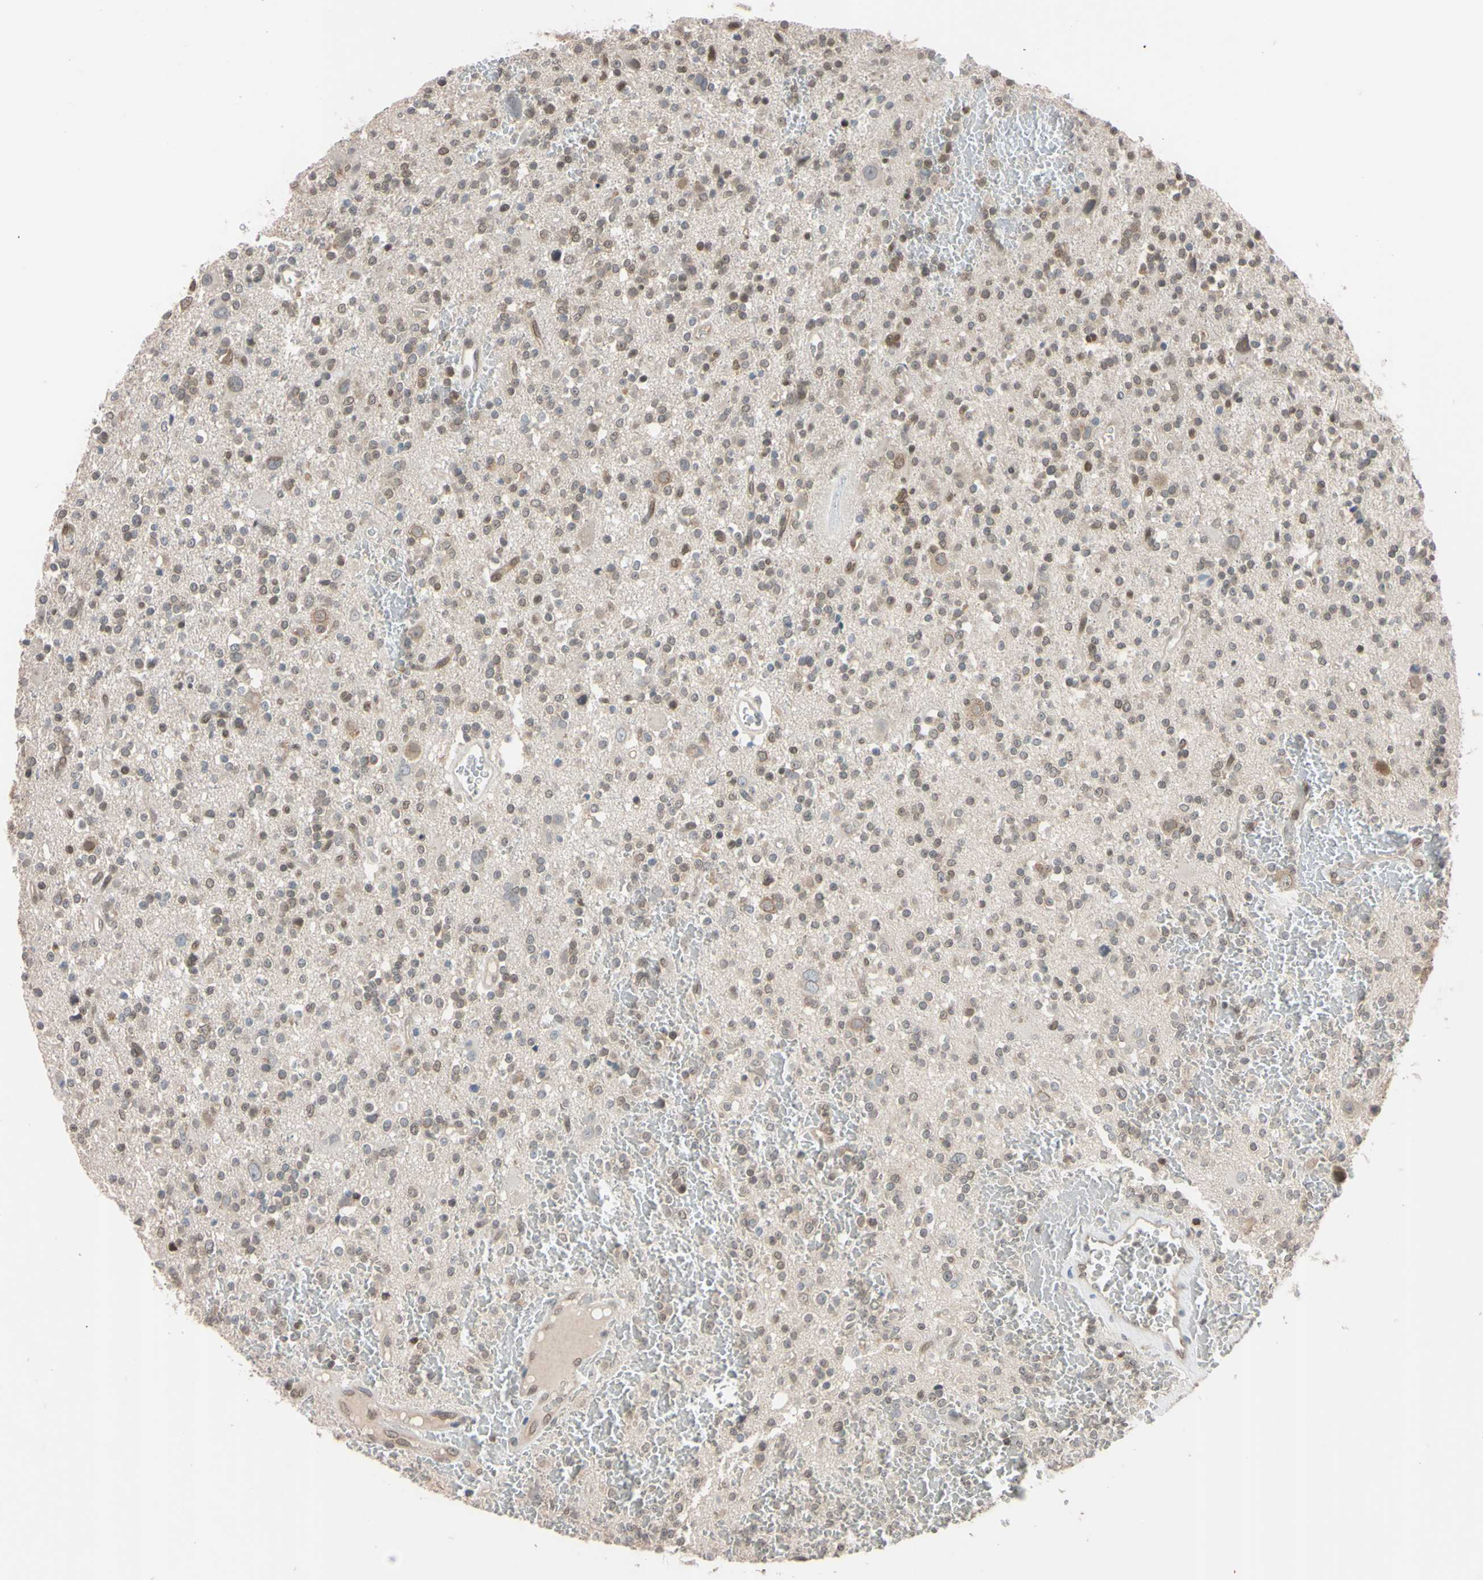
{"staining": {"intensity": "weak", "quantity": "25%-75%", "location": "cytoplasmic/membranous,nuclear"}, "tissue": "glioma", "cell_type": "Tumor cells", "image_type": "cancer", "snomed": [{"axis": "morphology", "description": "Glioma, malignant, High grade"}, {"axis": "topography", "description": "Brain"}], "caption": "Immunohistochemical staining of malignant high-grade glioma exhibits weak cytoplasmic/membranous and nuclear protein expression in about 25%-75% of tumor cells. (DAB (3,3'-diaminobenzidine) = brown stain, brightfield microscopy at high magnification).", "gene": "UBE2I", "patient": {"sex": "male", "age": 47}}